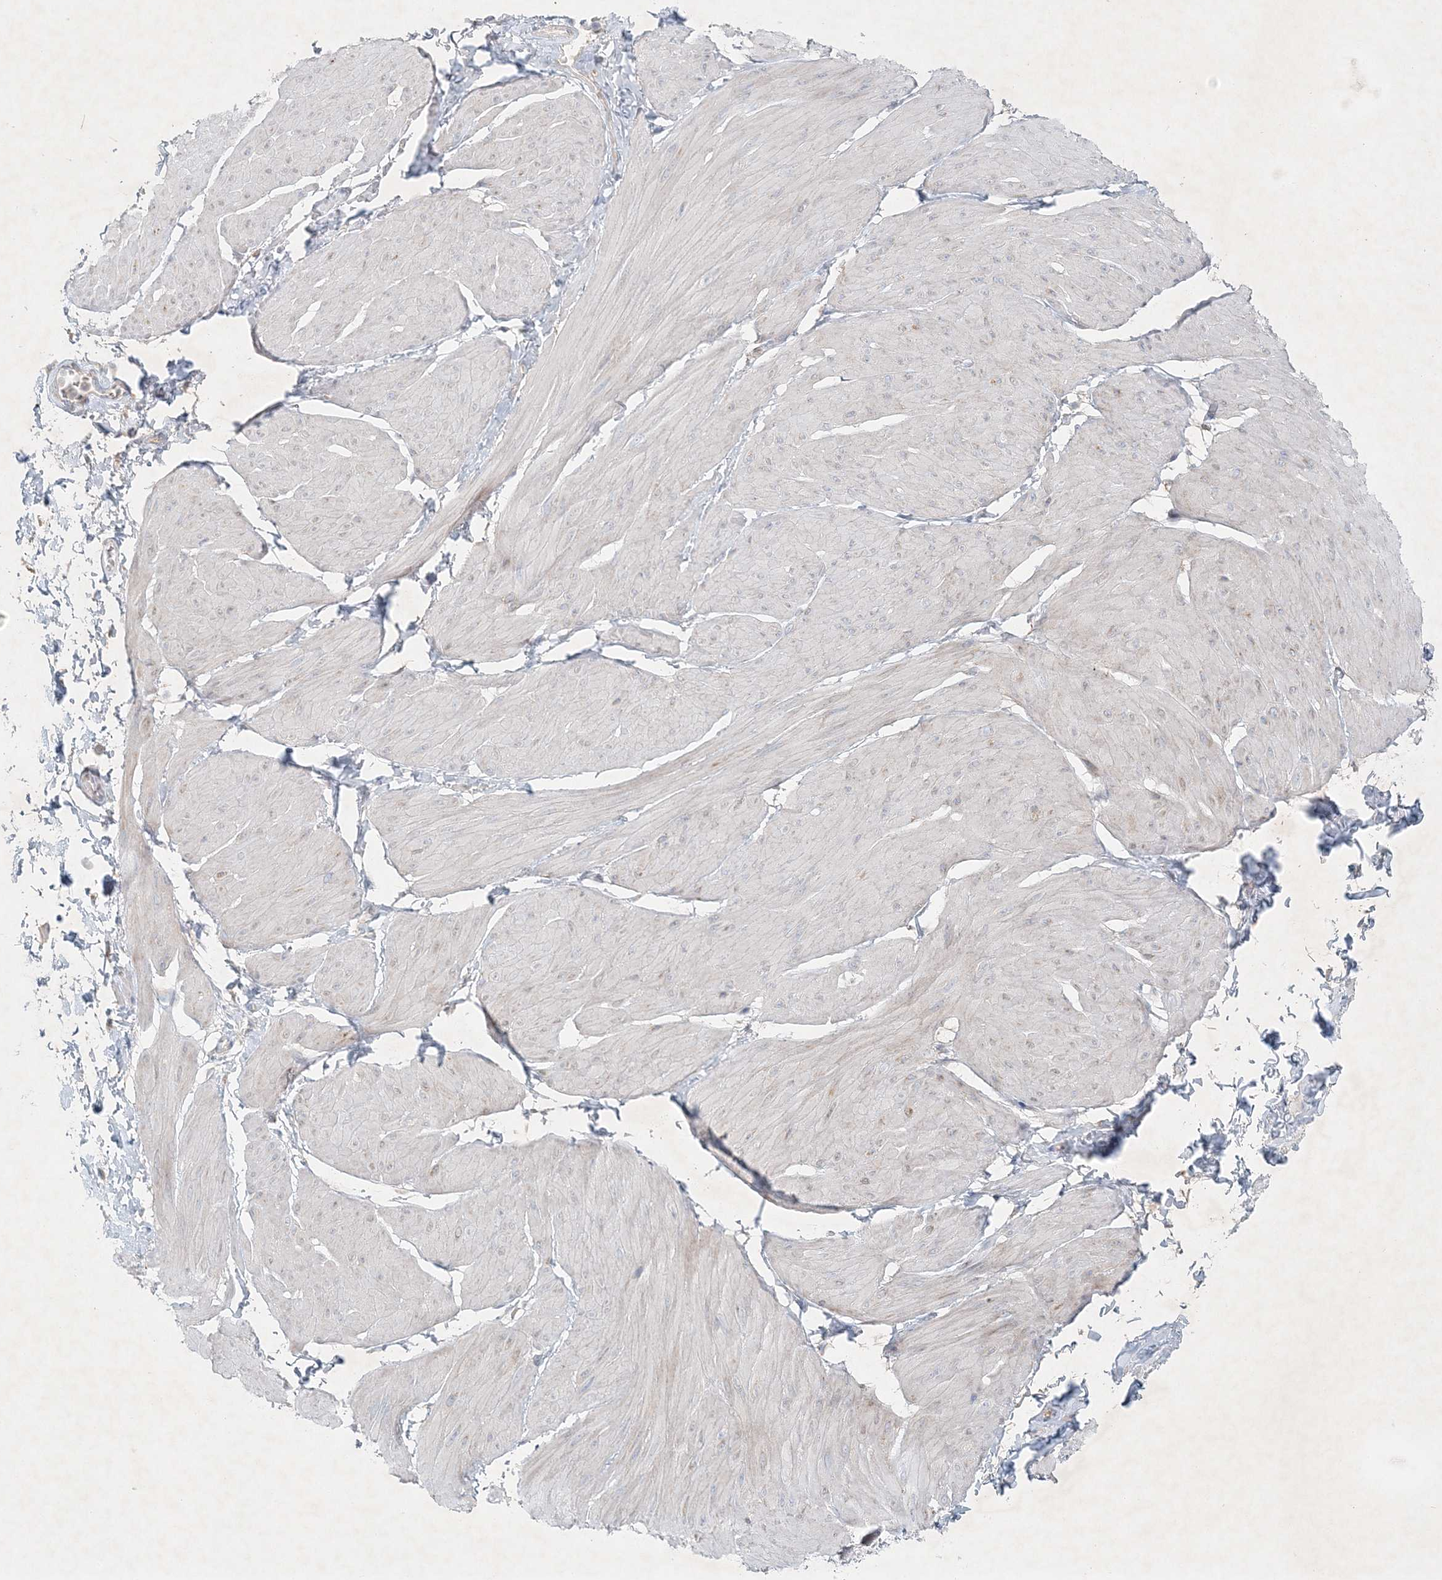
{"staining": {"intensity": "negative", "quantity": "none", "location": "none"}, "tissue": "smooth muscle", "cell_type": "Smooth muscle cells", "image_type": "normal", "snomed": [{"axis": "morphology", "description": "Urothelial carcinoma, High grade"}, {"axis": "topography", "description": "Urinary bladder"}], "caption": "Smooth muscle was stained to show a protein in brown. There is no significant staining in smooth muscle cells. (DAB IHC with hematoxylin counter stain).", "gene": "STK11IP", "patient": {"sex": "male", "age": 46}}